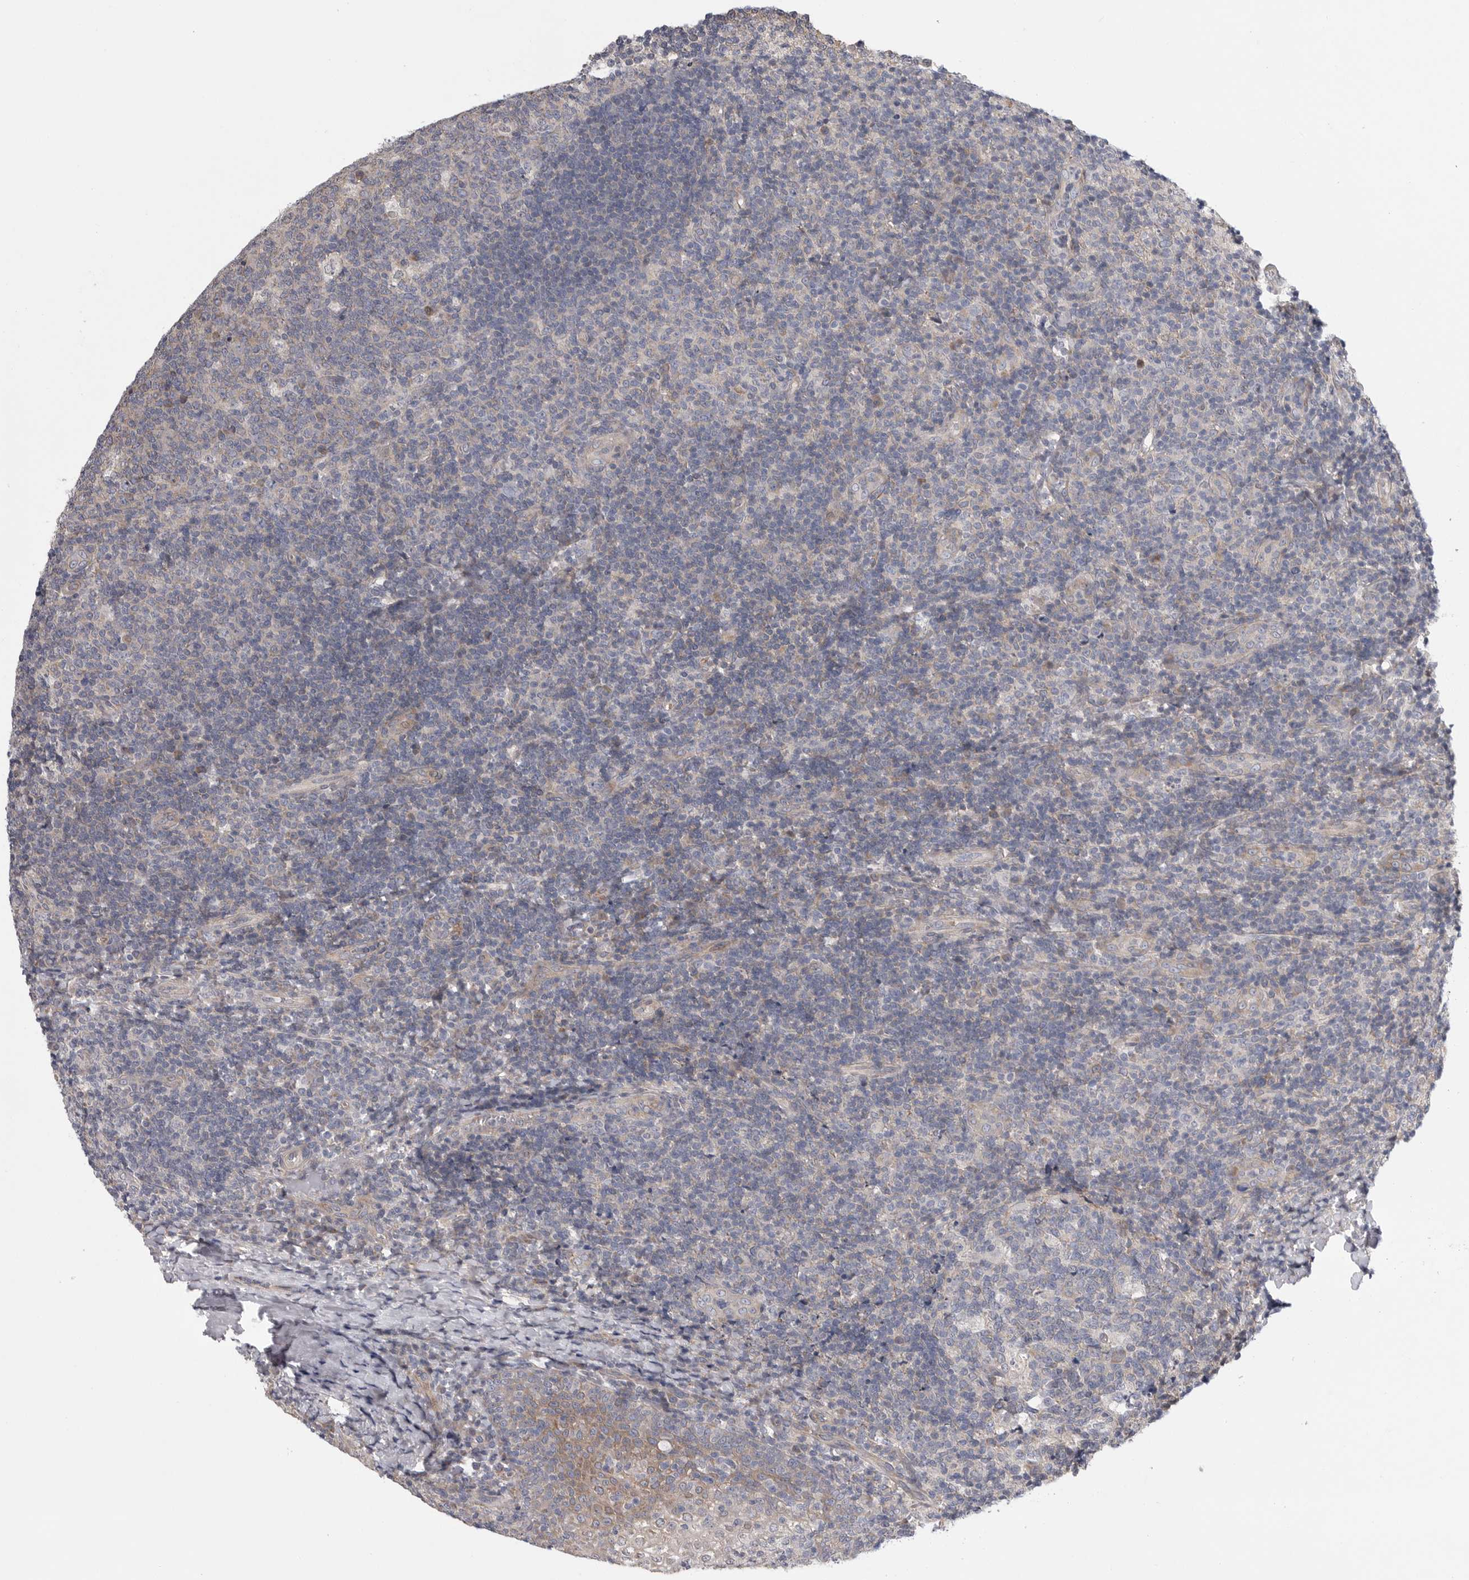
{"staining": {"intensity": "moderate", "quantity": "25%-75%", "location": "cytoplasmic/membranous"}, "tissue": "tonsil", "cell_type": "Germinal center cells", "image_type": "normal", "snomed": [{"axis": "morphology", "description": "Normal tissue, NOS"}, {"axis": "topography", "description": "Tonsil"}], "caption": "Tonsil was stained to show a protein in brown. There is medium levels of moderate cytoplasmic/membranous staining in about 25%-75% of germinal center cells. Immunohistochemistry (ihc) stains the protein in brown and the nuclei are stained blue.", "gene": "FBXO43", "patient": {"sex": "female", "age": 19}}